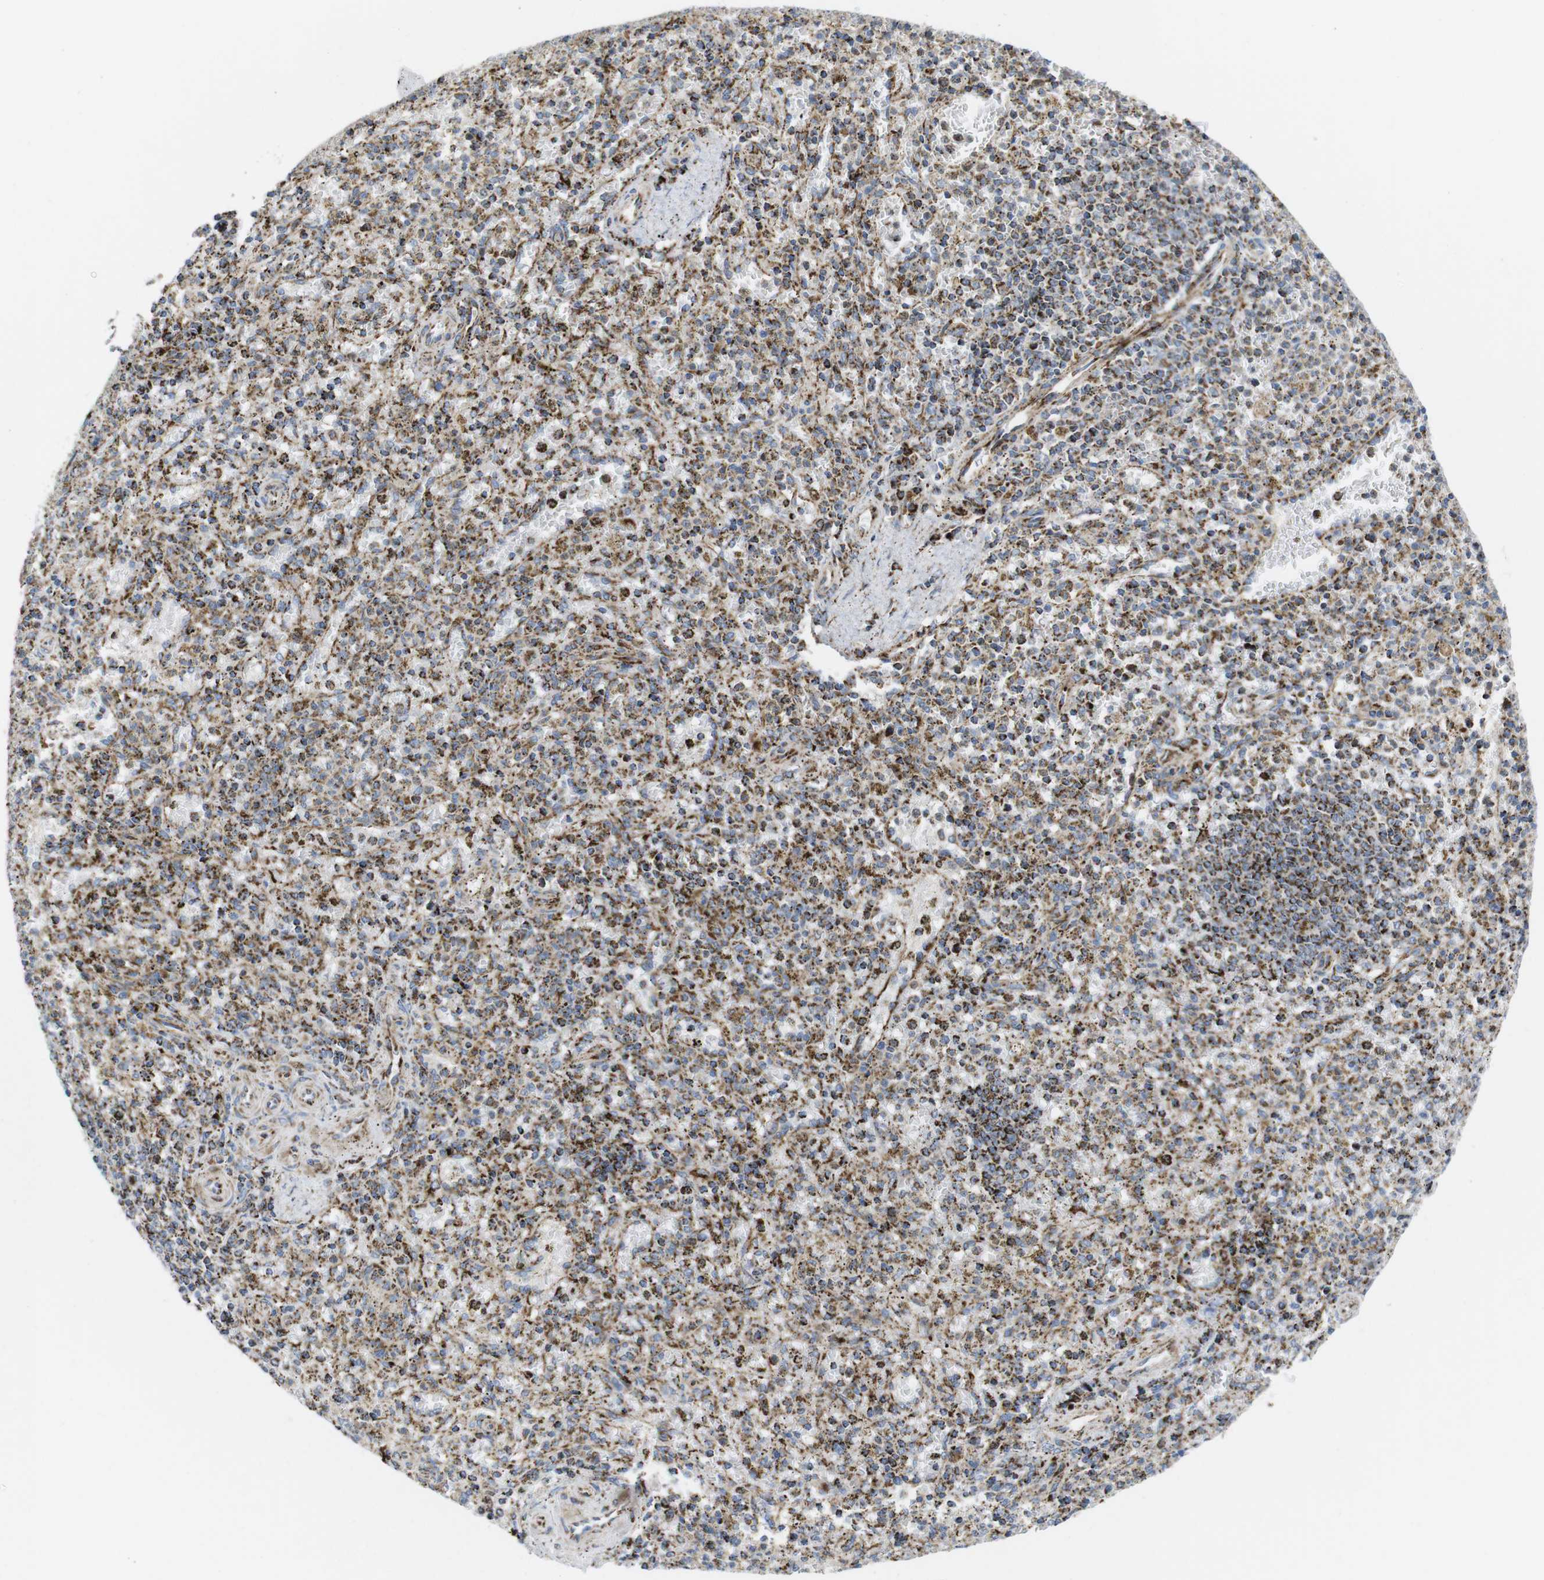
{"staining": {"intensity": "moderate", "quantity": ">75%", "location": "cytoplasmic/membranous"}, "tissue": "spleen", "cell_type": "Cells in red pulp", "image_type": "normal", "snomed": [{"axis": "morphology", "description": "Normal tissue, NOS"}, {"axis": "topography", "description": "Spleen"}], "caption": "A medium amount of moderate cytoplasmic/membranous positivity is present in about >75% of cells in red pulp in normal spleen. The staining was performed using DAB (3,3'-diaminobenzidine), with brown indicating positive protein expression. Nuclei are stained blue with hematoxylin.", "gene": "TMEM192", "patient": {"sex": "male", "age": 72}}